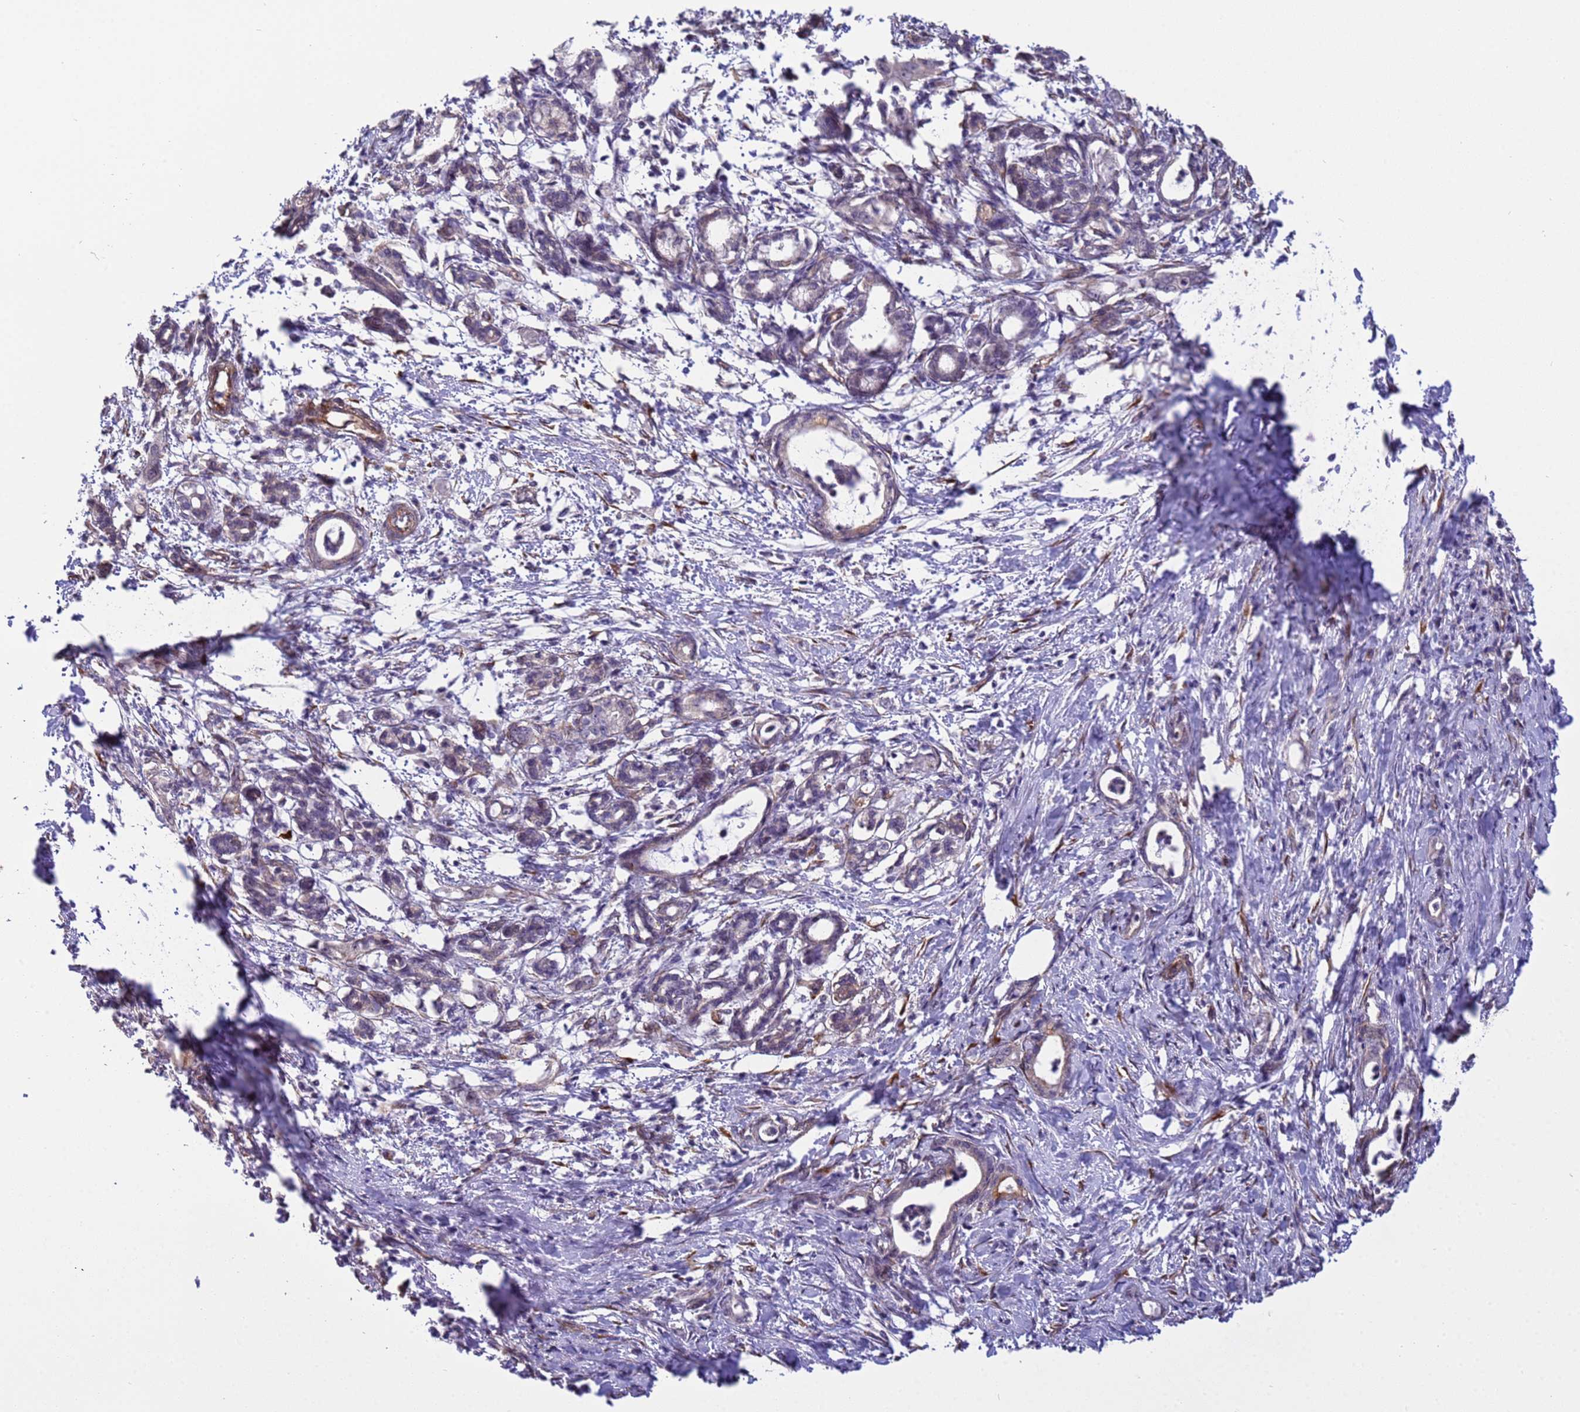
{"staining": {"intensity": "weak", "quantity": "25%-75%", "location": "cytoplasmic/membranous"}, "tissue": "pancreatic cancer", "cell_type": "Tumor cells", "image_type": "cancer", "snomed": [{"axis": "morphology", "description": "Adenocarcinoma, NOS"}, {"axis": "topography", "description": "Pancreas"}], "caption": "A photomicrograph of pancreatic adenocarcinoma stained for a protein demonstrates weak cytoplasmic/membranous brown staining in tumor cells.", "gene": "ITGB4", "patient": {"sex": "female", "age": 55}}